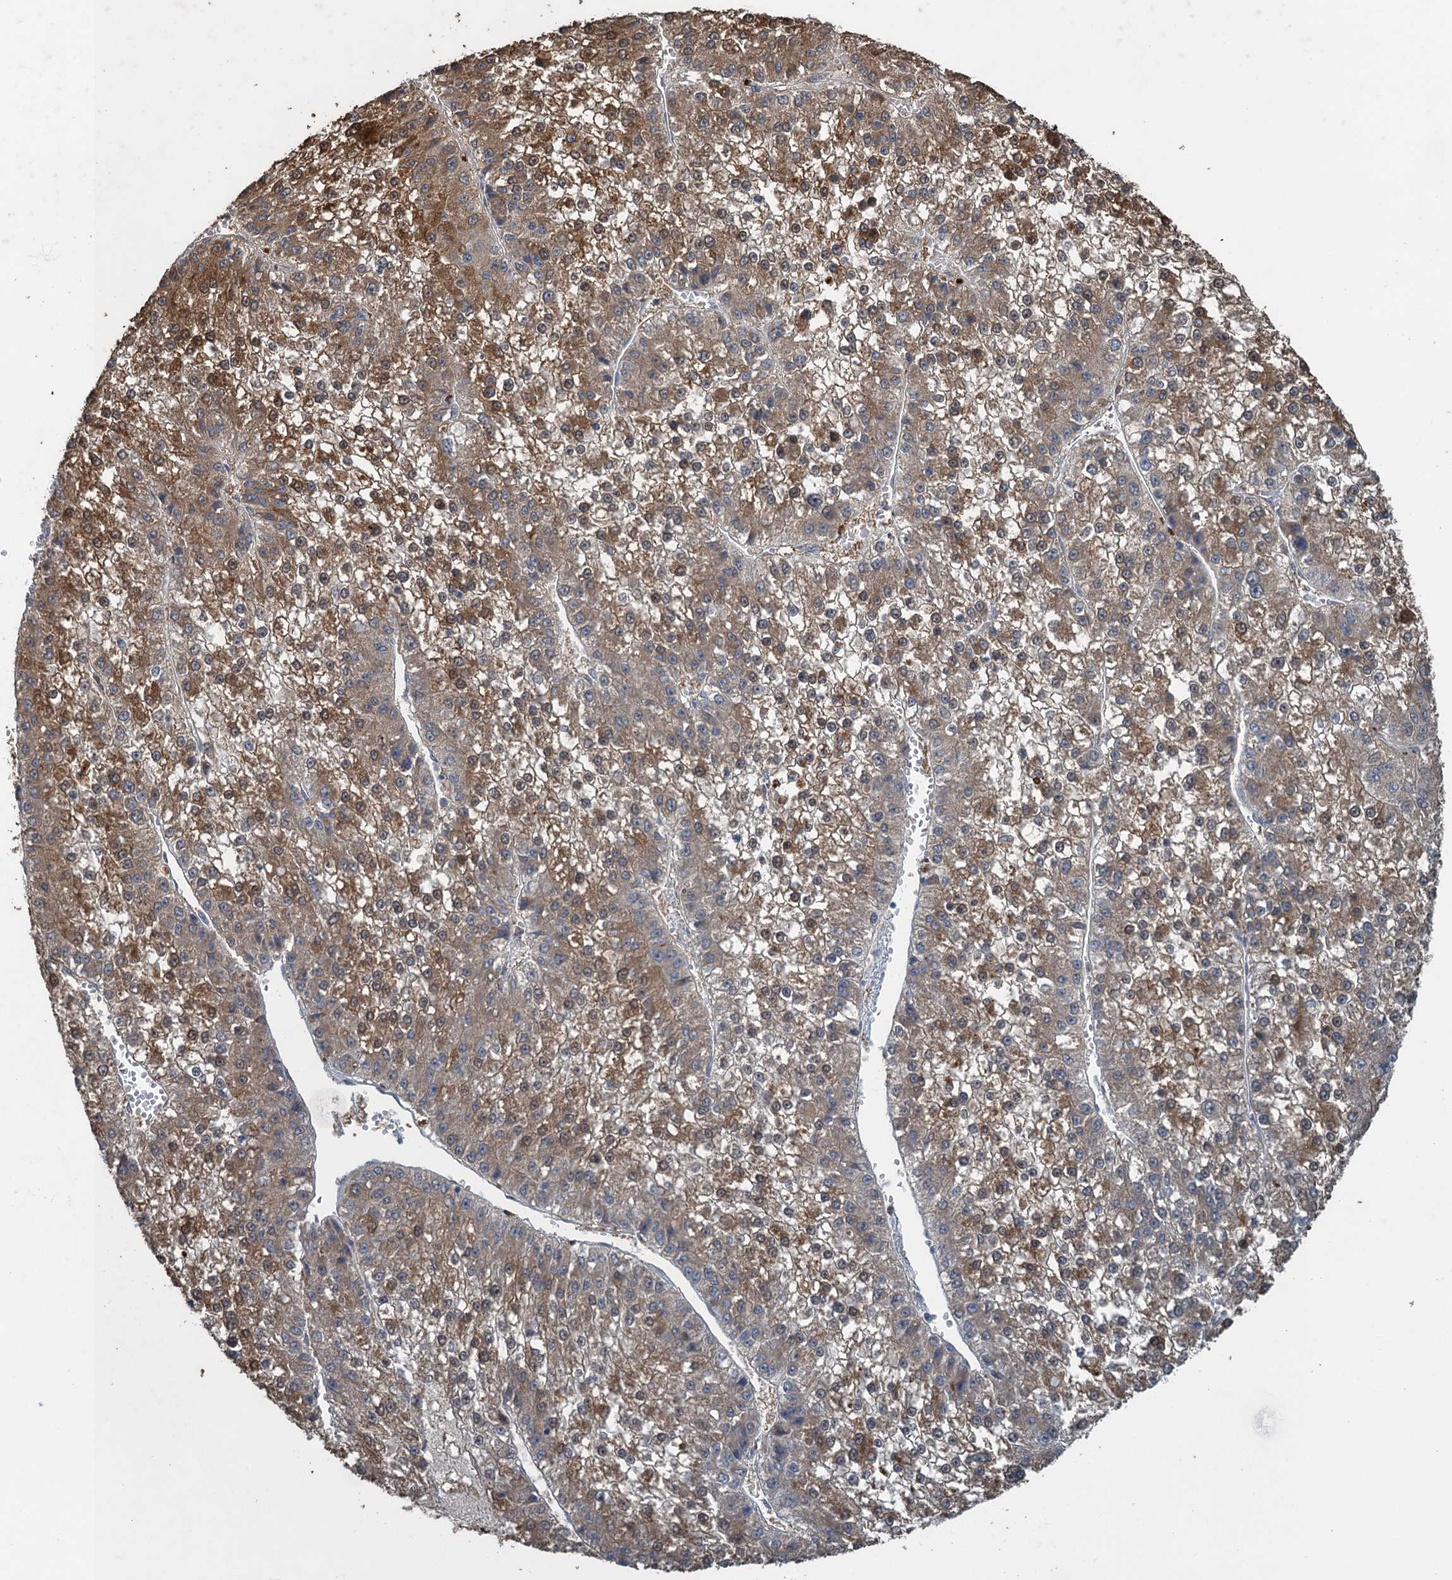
{"staining": {"intensity": "moderate", "quantity": "25%-75%", "location": "cytoplasmic/membranous,nuclear"}, "tissue": "liver cancer", "cell_type": "Tumor cells", "image_type": "cancer", "snomed": [{"axis": "morphology", "description": "Carcinoma, Hepatocellular, NOS"}, {"axis": "topography", "description": "Liver"}], "caption": "Brown immunohistochemical staining in human liver cancer demonstrates moderate cytoplasmic/membranous and nuclear expression in about 25%-75% of tumor cells.", "gene": "TEX35", "patient": {"sex": "female", "age": 73}}